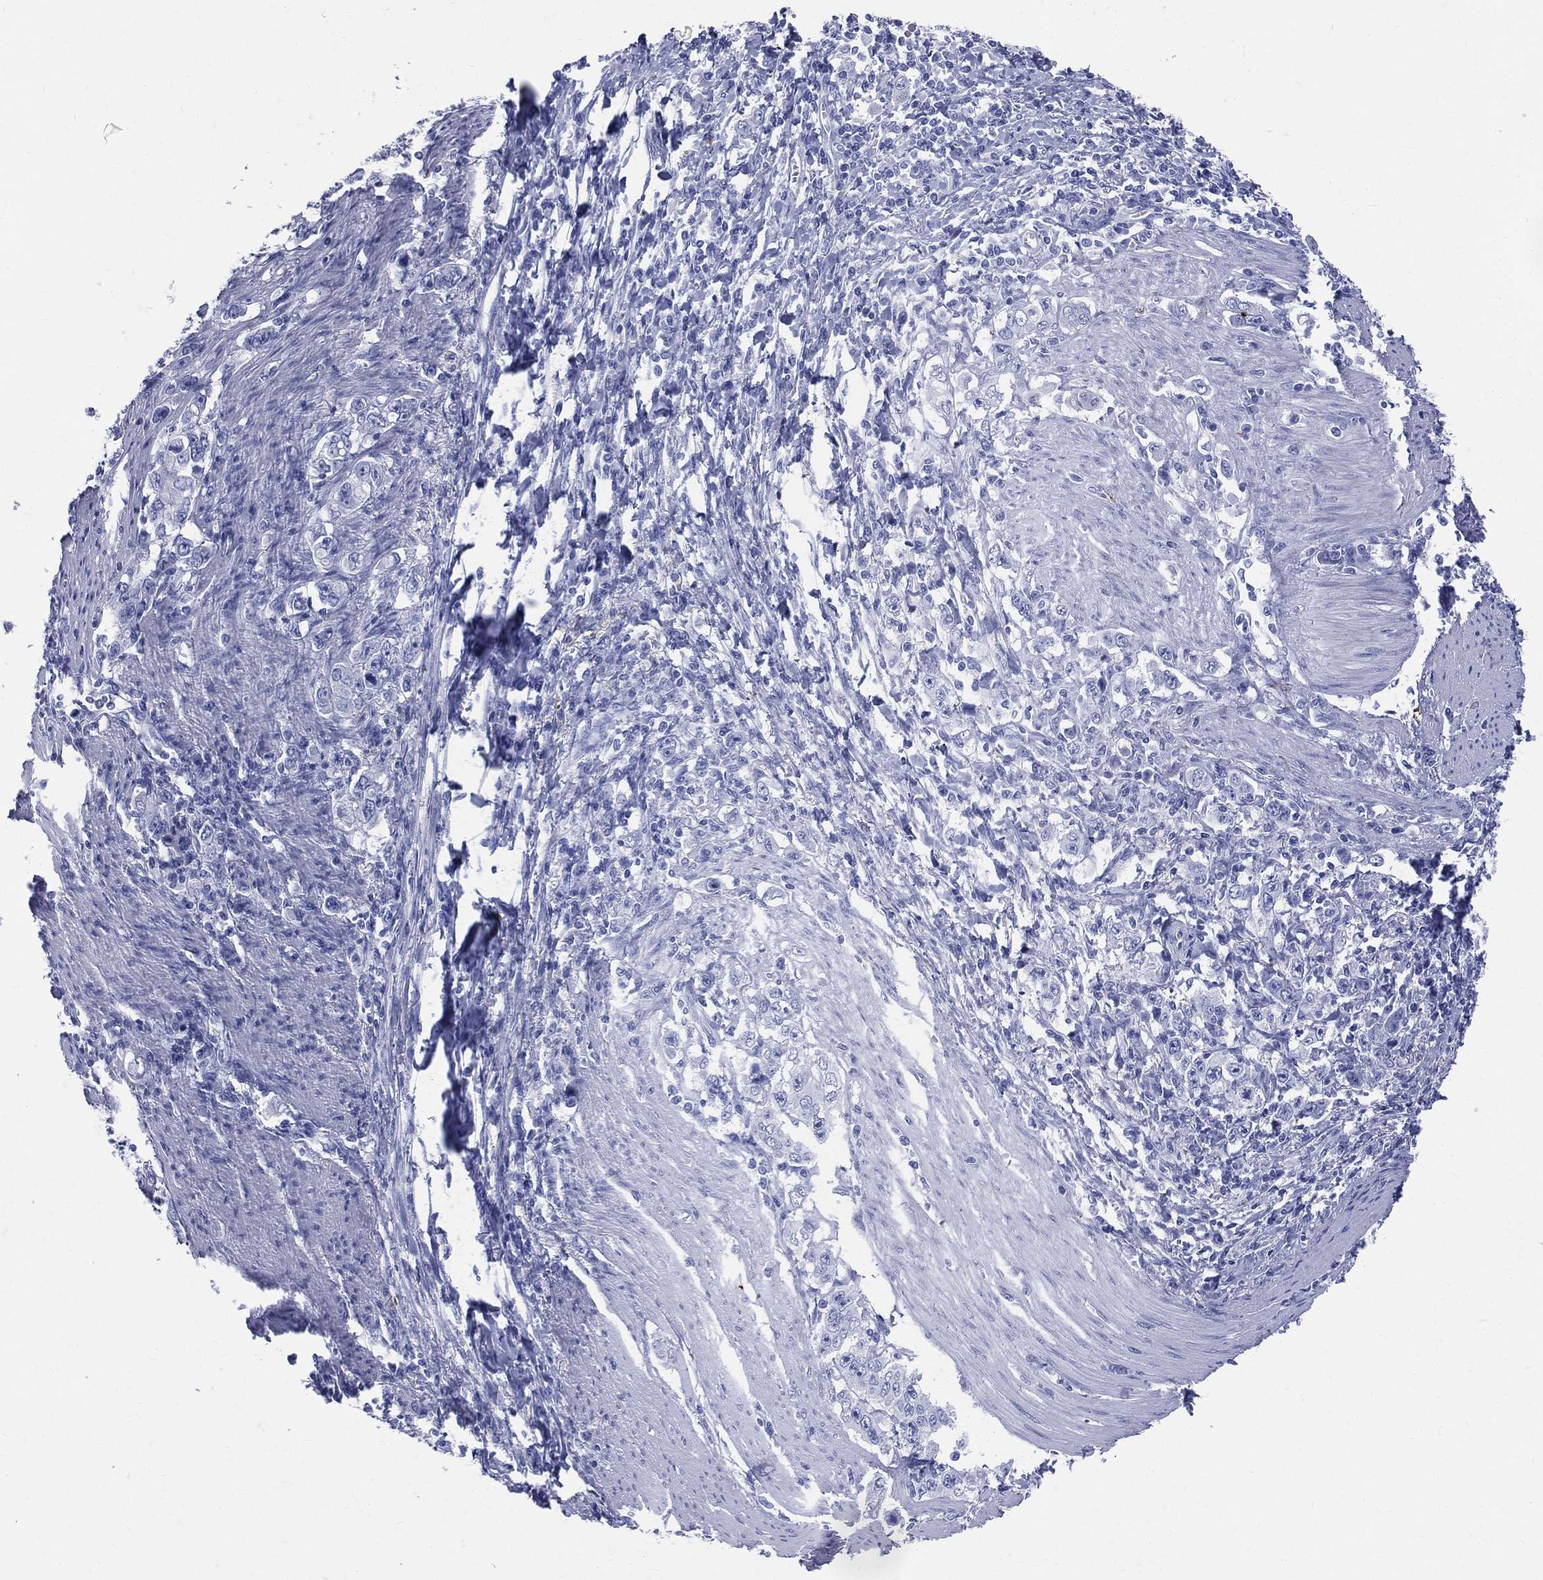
{"staining": {"intensity": "negative", "quantity": "none", "location": "none"}, "tissue": "stomach cancer", "cell_type": "Tumor cells", "image_type": "cancer", "snomed": [{"axis": "morphology", "description": "Adenocarcinoma, NOS"}, {"axis": "topography", "description": "Stomach, lower"}], "caption": "An IHC histopathology image of stomach cancer (adenocarcinoma) is shown. There is no staining in tumor cells of stomach cancer (adenocarcinoma).", "gene": "SYP", "patient": {"sex": "female", "age": 72}}